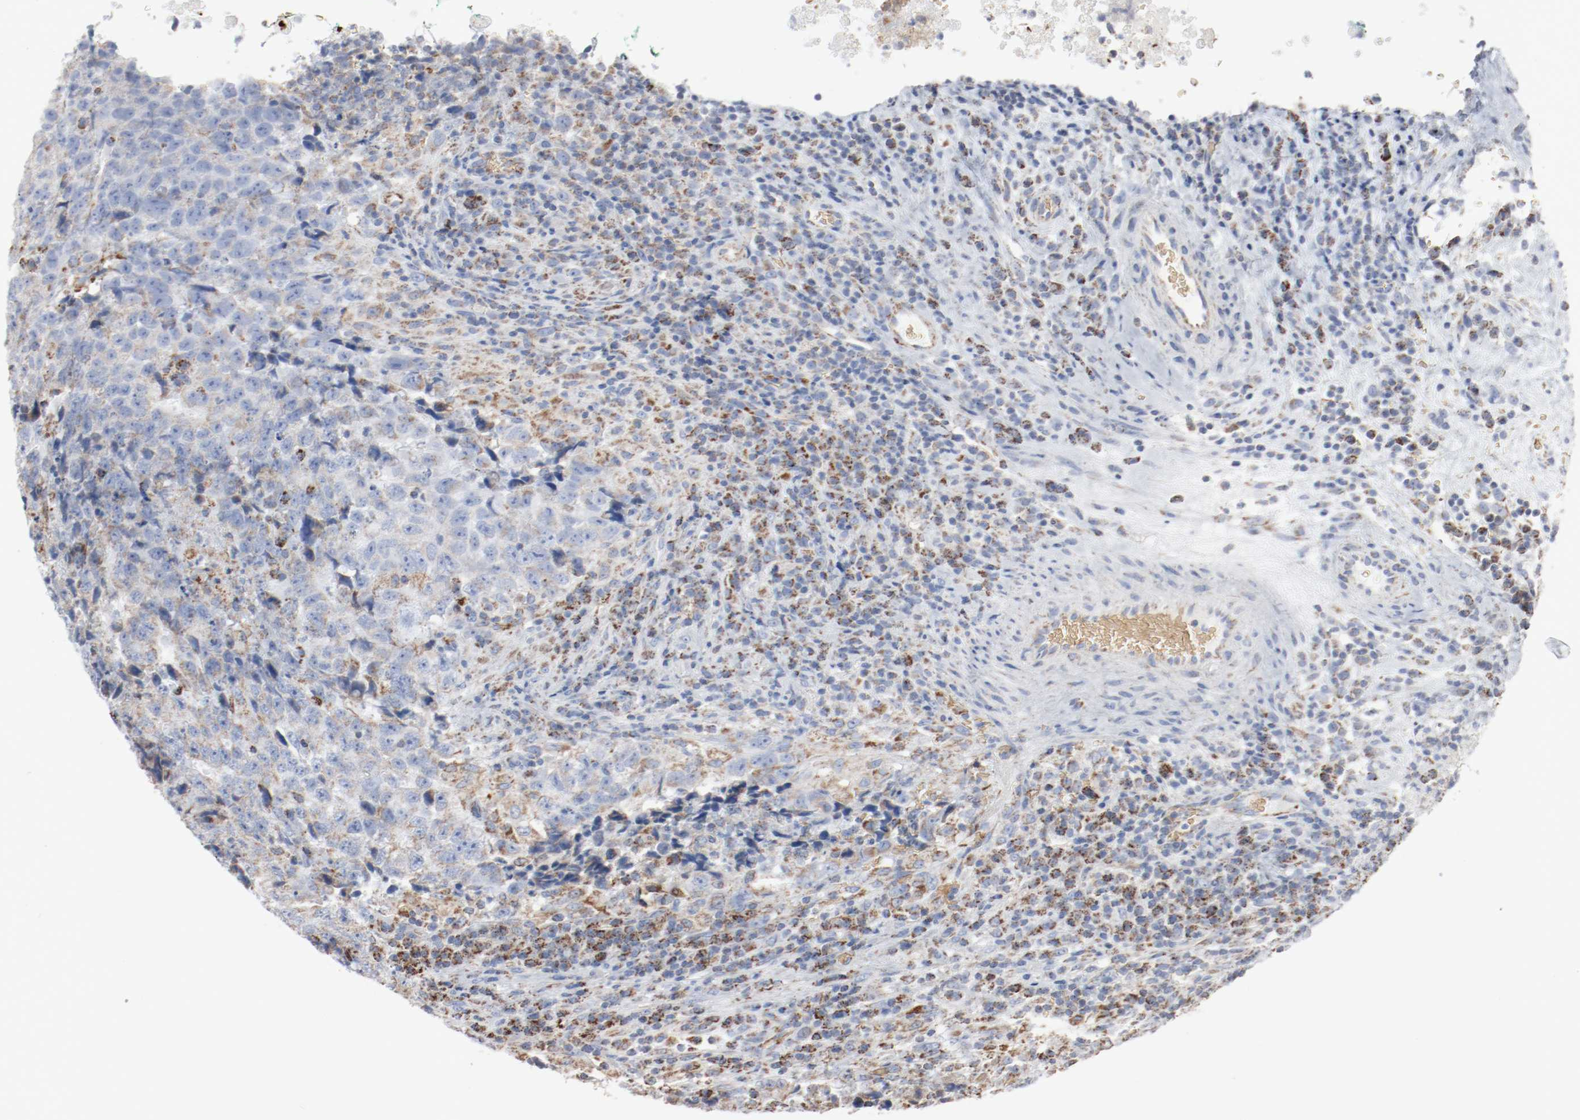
{"staining": {"intensity": "weak", "quantity": "25%-75%", "location": "cytoplasmic/membranous"}, "tissue": "testis cancer", "cell_type": "Tumor cells", "image_type": "cancer", "snomed": [{"axis": "morphology", "description": "Necrosis, NOS"}, {"axis": "morphology", "description": "Carcinoma, Embryonal, NOS"}, {"axis": "topography", "description": "Testis"}], "caption": "This image exhibits immunohistochemistry staining of human testis cancer, with low weak cytoplasmic/membranous staining in approximately 25%-75% of tumor cells.", "gene": "NDUFB8", "patient": {"sex": "male", "age": 19}}